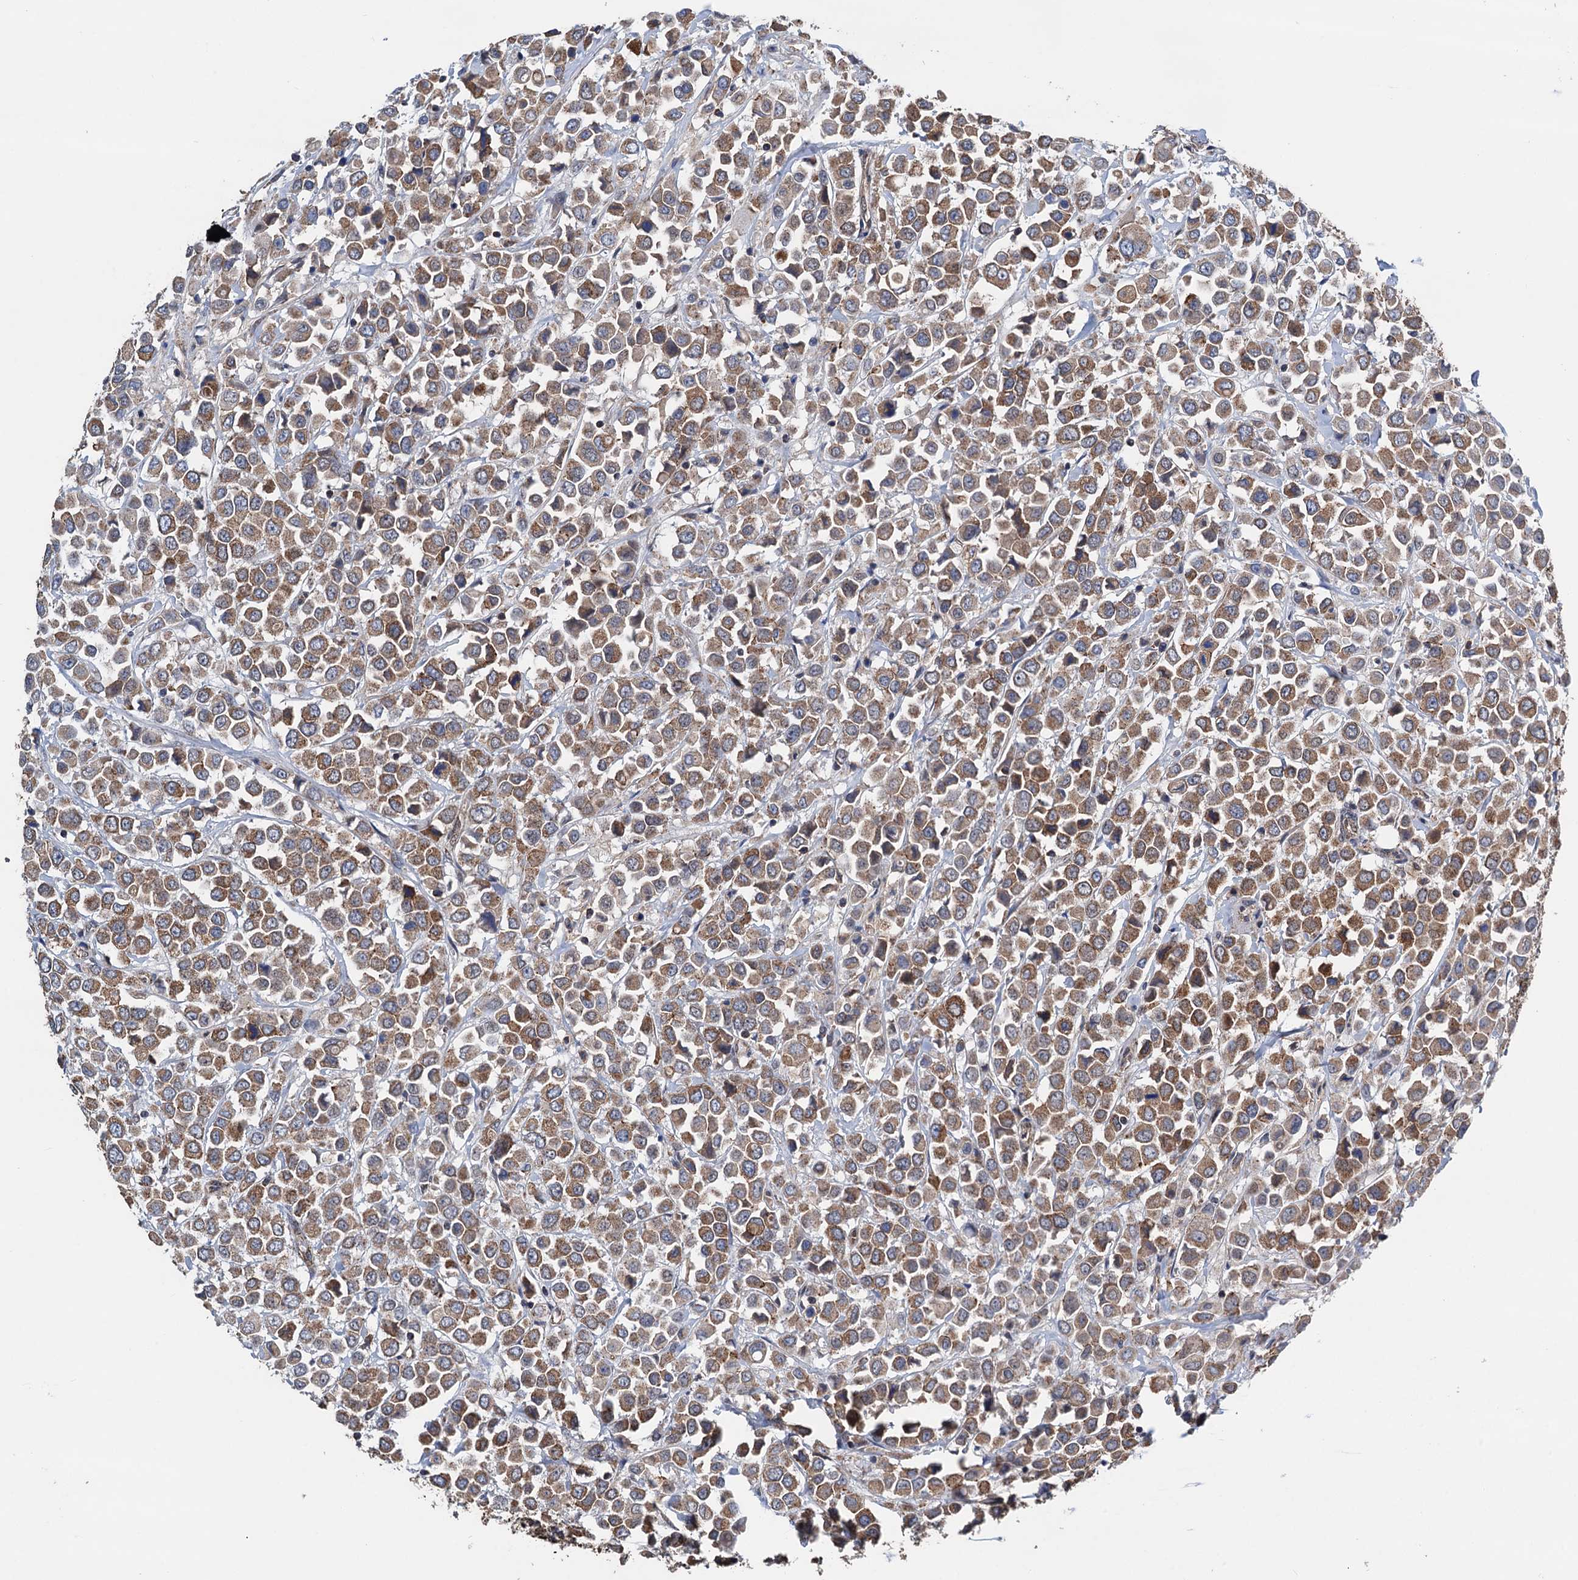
{"staining": {"intensity": "moderate", "quantity": ">75%", "location": "cytoplasmic/membranous"}, "tissue": "breast cancer", "cell_type": "Tumor cells", "image_type": "cancer", "snomed": [{"axis": "morphology", "description": "Duct carcinoma"}, {"axis": "topography", "description": "Breast"}], "caption": "Immunohistochemistry (IHC) (DAB) staining of infiltrating ductal carcinoma (breast) shows moderate cytoplasmic/membranous protein expression in approximately >75% of tumor cells. Immunohistochemistry (IHC) stains the protein of interest in brown and the nuclei are stained blue.", "gene": "DGLUCY", "patient": {"sex": "female", "age": 61}}